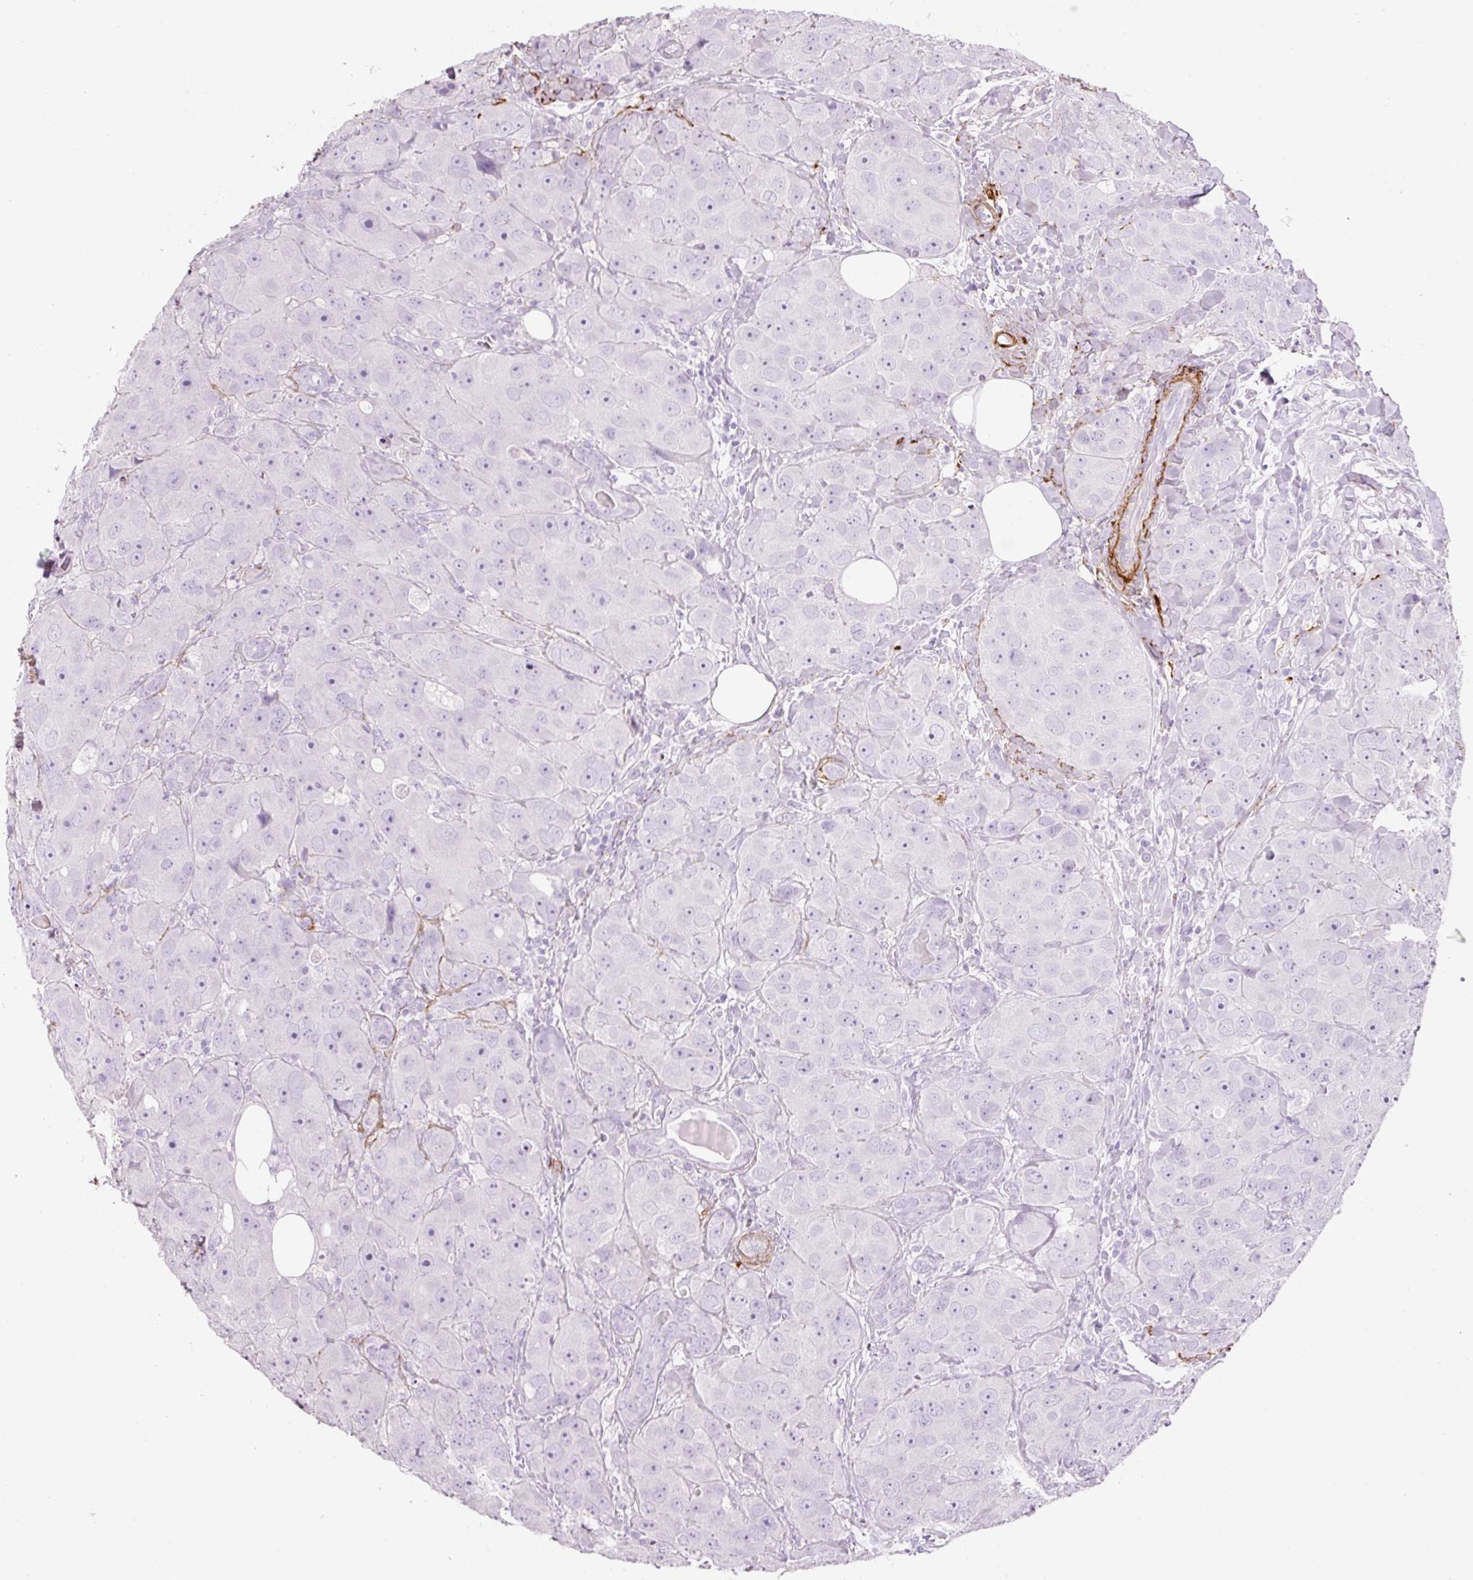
{"staining": {"intensity": "negative", "quantity": "none", "location": "none"}, "tissue": "breast cancer", "cell_type": "Tumor cells", "image_type": "cancer", "snomed": [{"axis": "morphology", "description": "Duct carcinoma"}, {"axis": "topography", "description": "Breast"}], "caption": "This is an immunohistochemistry histopathology image of human infiltrating ductal carcinoma (breast). There is no expression in tumor cells.", "gene": "MFAP4", "patient": {"sex": "female", "age": 43}}